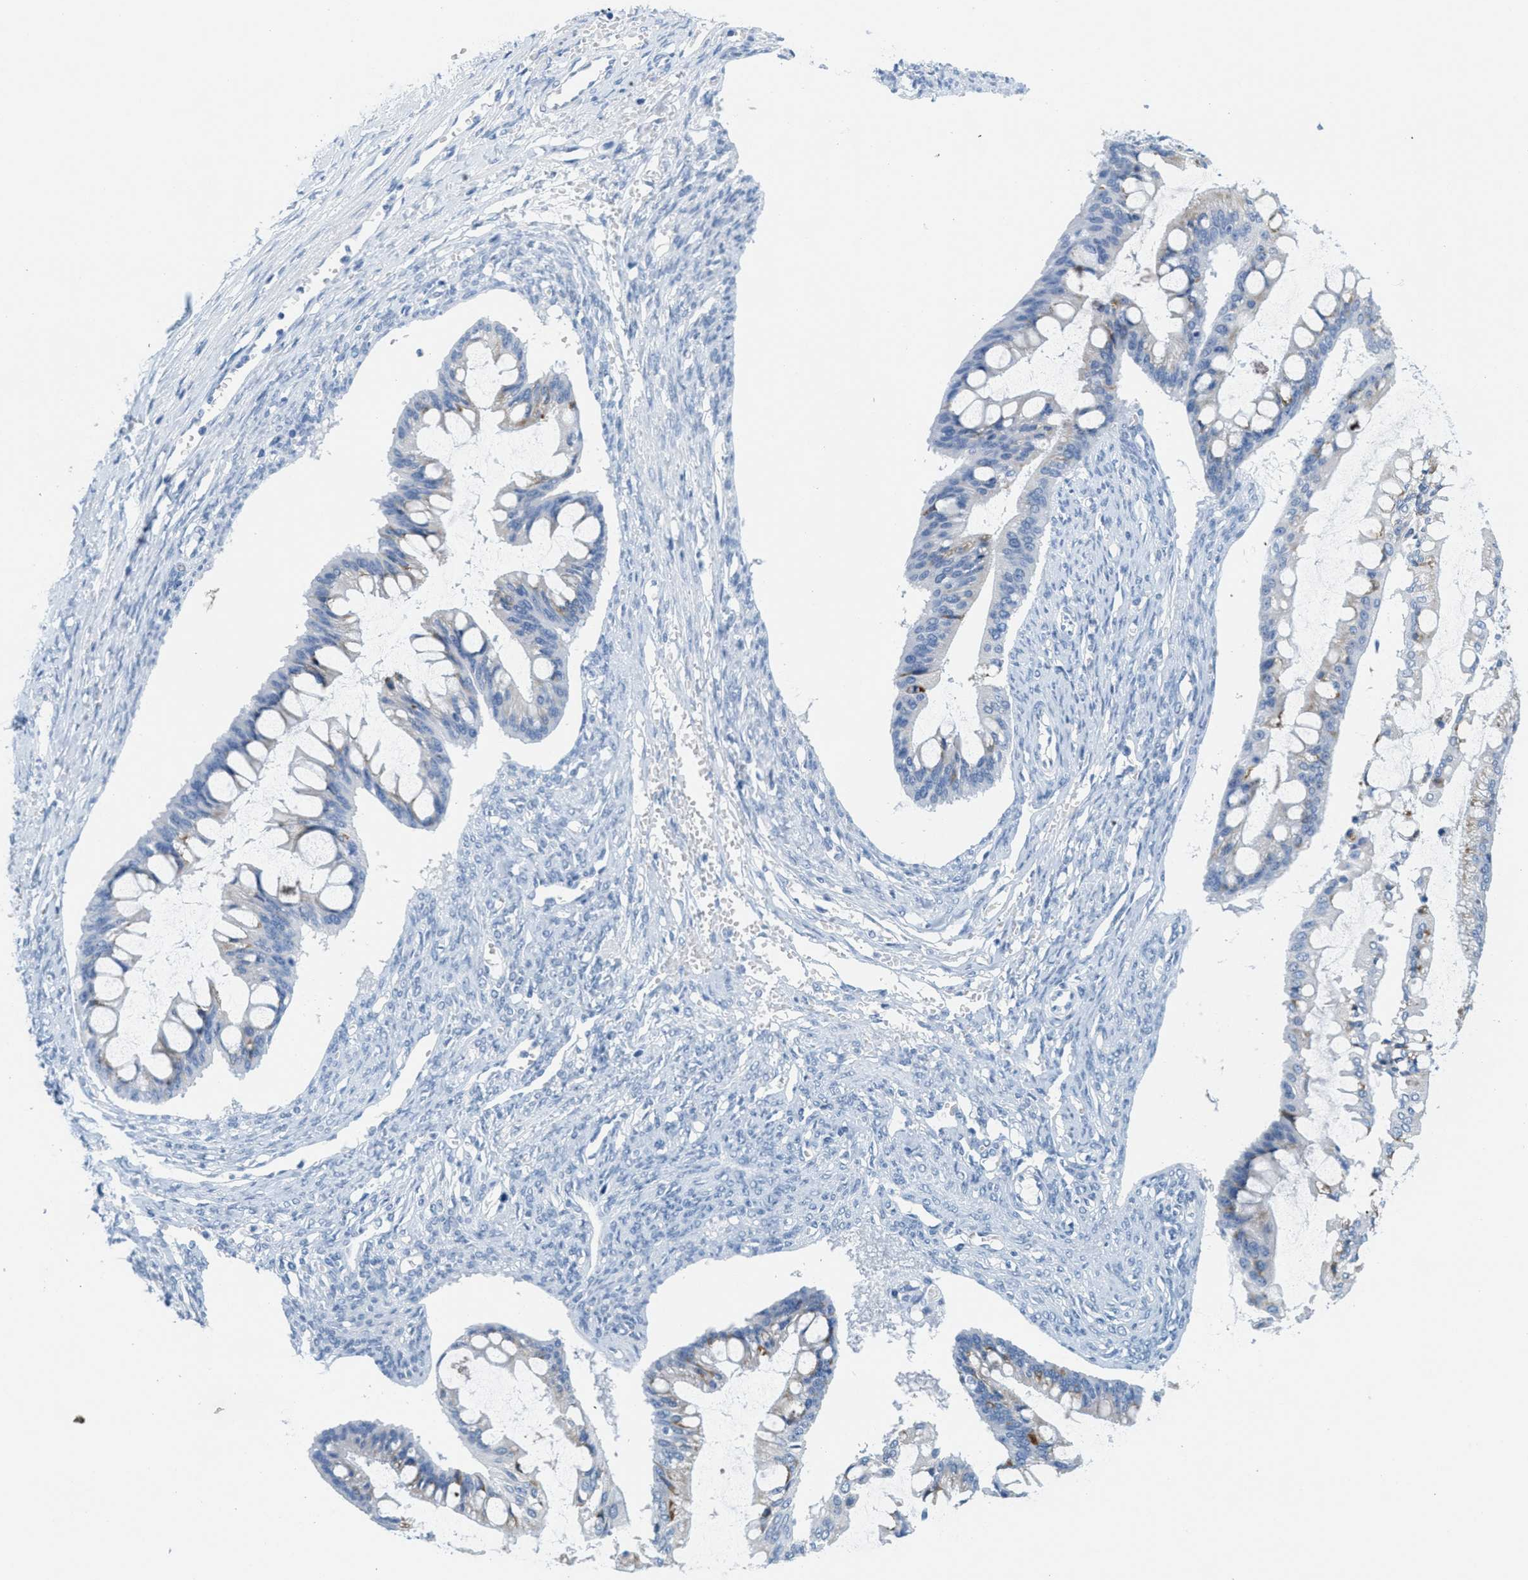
{"staining": {"intensity": "negative", "quantity": "none", "location": "none"}, "tissue": "ovarian cancer", "cell_type": "Tumor cells", "image_type": "cancer", "snomed": [{"axis": "morphology", "description": "Cystadenocarcinoma, mucinous, NOS"}, {"axis": "topography", "description": "Ovary"}], "caption": "Immunohistochemical staining of human ovarian mucinous cystadenocarcinoma reveals no significant staining in tumor cells.", "gene": "GPM6A", "patient": {"sex": "female", "age": 73}}